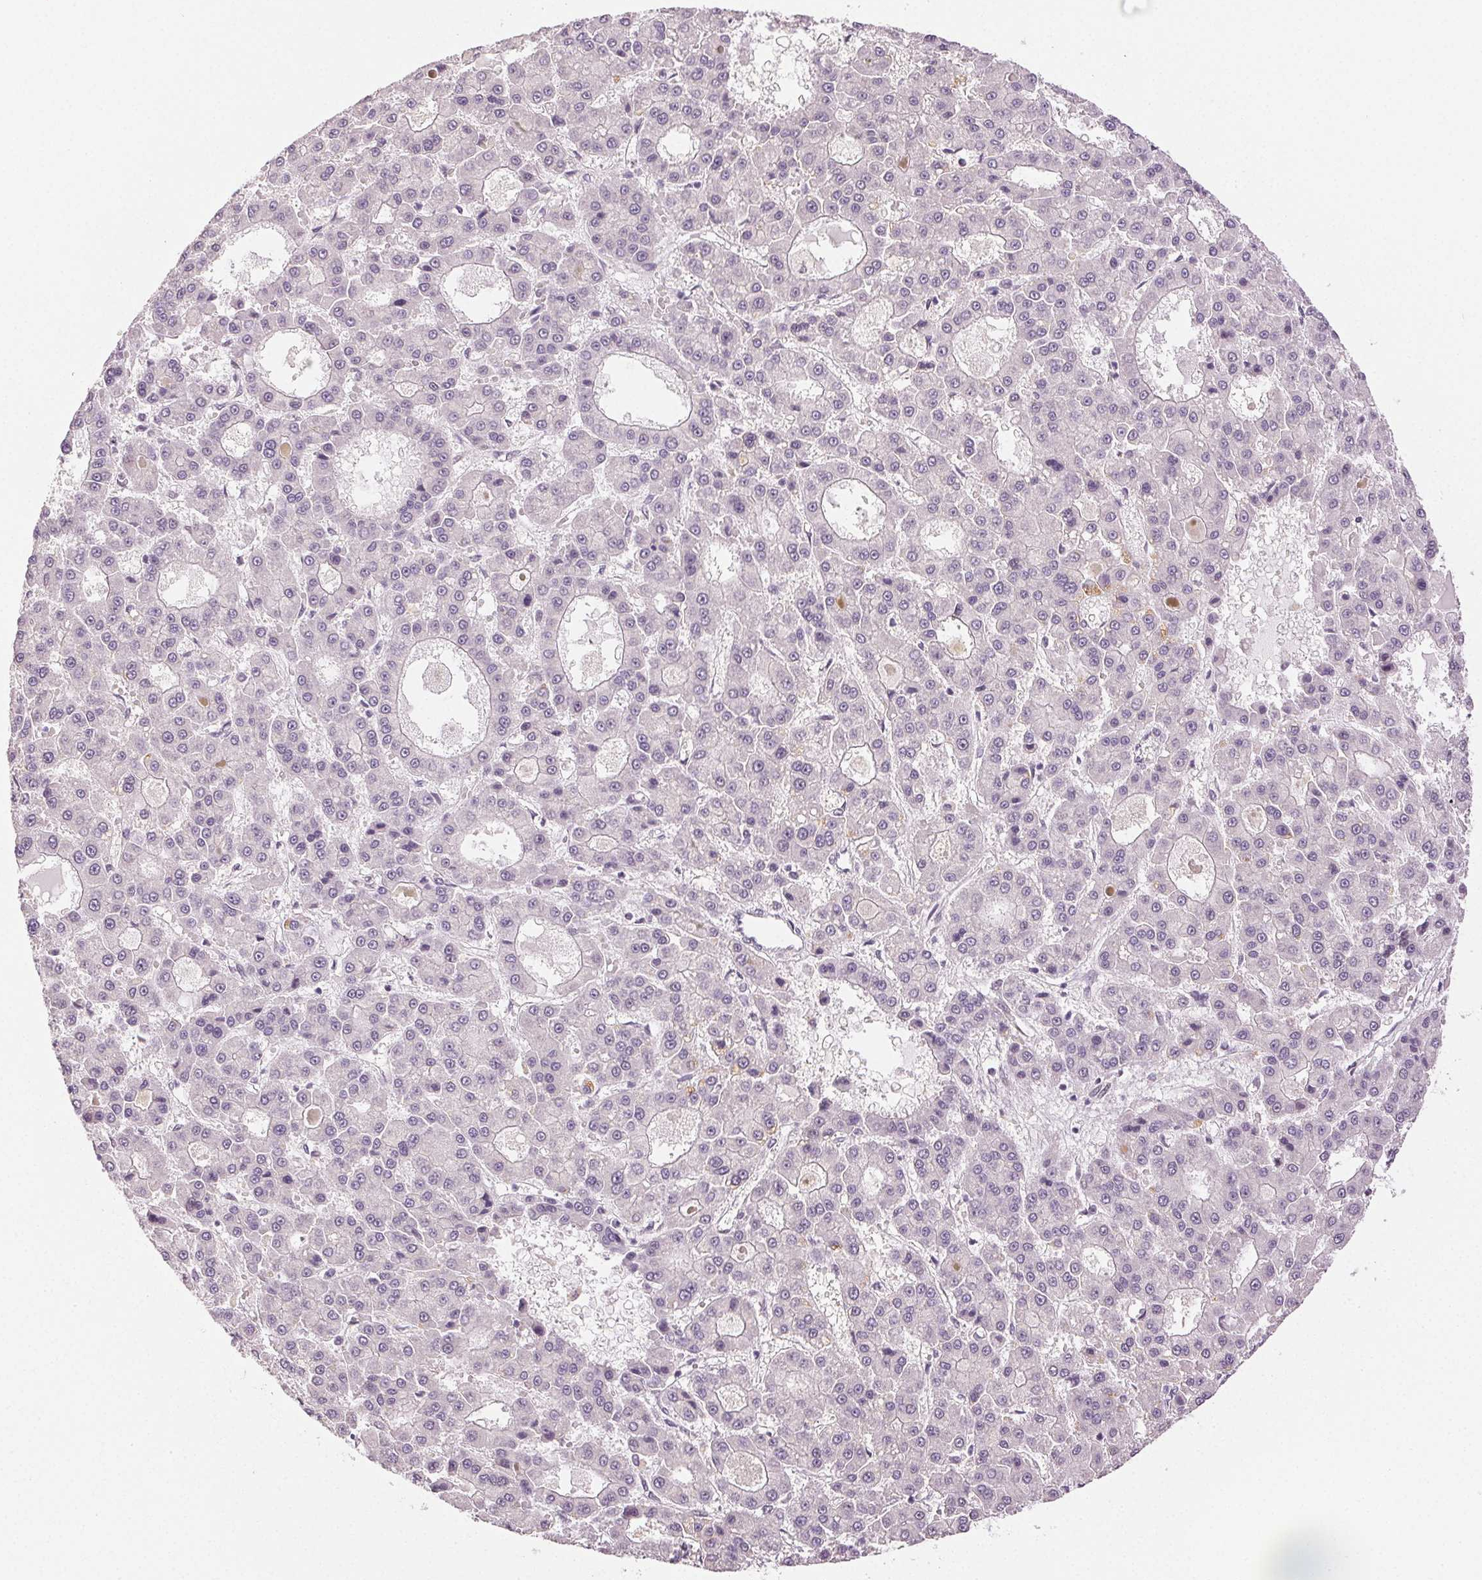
{"staining": {"intensity": "negative", "quantity": "none", "location": "none"}, "tissue": "liver cancer", "cell_type": "Tumor cells", "image_type": "cancer", "snomed": [{"axis": "morphology", "description": "Carcinoma, Hepatocellular, NOS"}, {"axis": "topography", "description": "Liver"}], "caption": "Tumor cells are negative for protein expression in human liver hepatocellular carcinoma. (Stains: DAB immunohistochemistry with hematoxylin counter stain, Microscopy: brightfield microscopy at high magnification).", "gene": "PLCB1", "patient": {"sex": "male", "age": 70}}